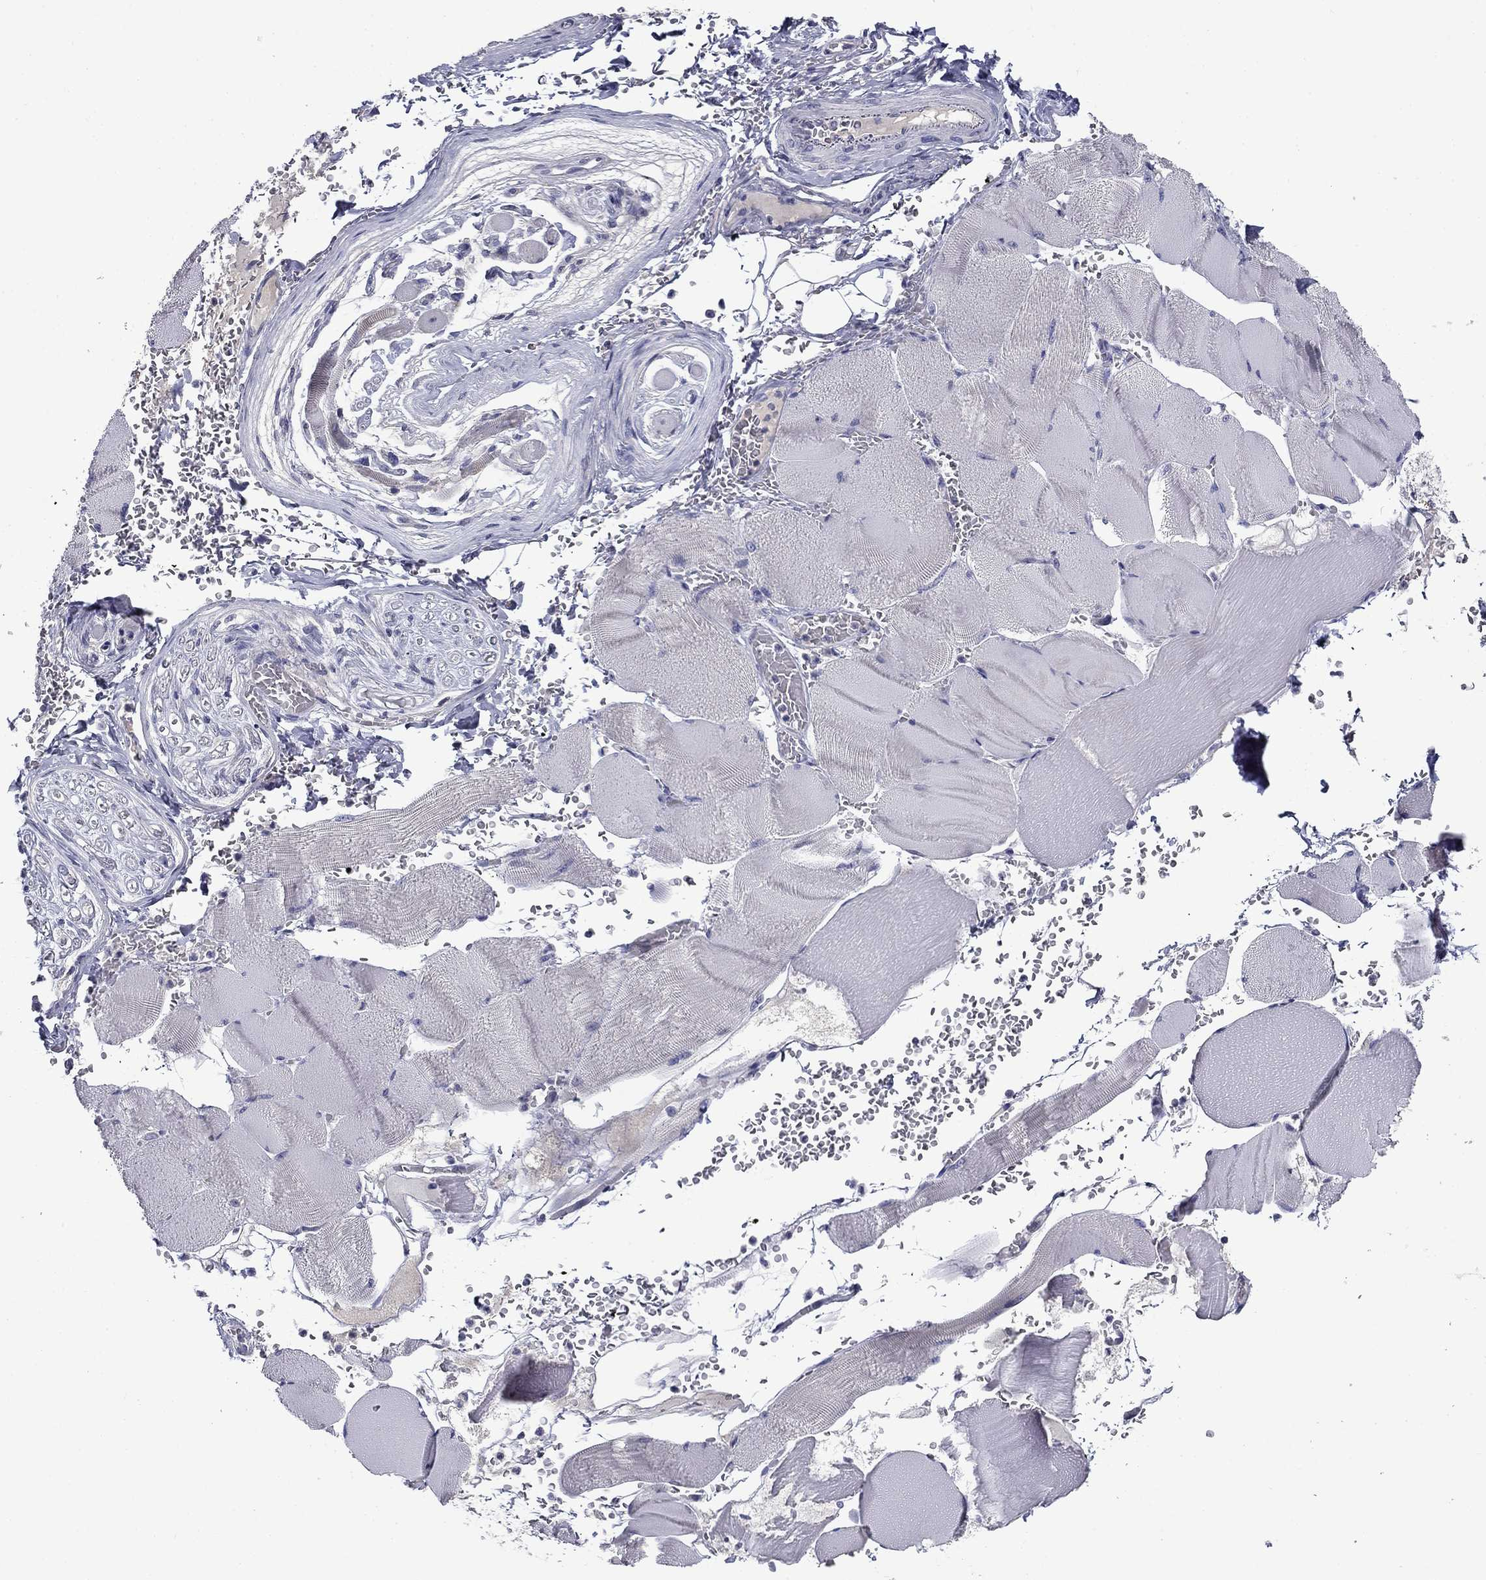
{"staining": {"intensity": "negative", "quantity": "none", "location": "none"}, "tissue": "skeletal muscle", "cell_type": "Myocytes", "image_type": "normal", "snomed": [{"axis": "morphology", "description": "Normal tissue, NOS"}, {"axis": "topography", "description": "Skeletal muscle"}], "caption": "Immunohistochemistry photomicrograph of benign skeletal muscle: skeletal muscle stained with DAB reveals no significant protein staining in myocytes. (DAB immunohistochemistry (IHC) with hematoxylin counter stain).", "gene": "SPATA7", "patient": {"sex": "male", "age": 56}}